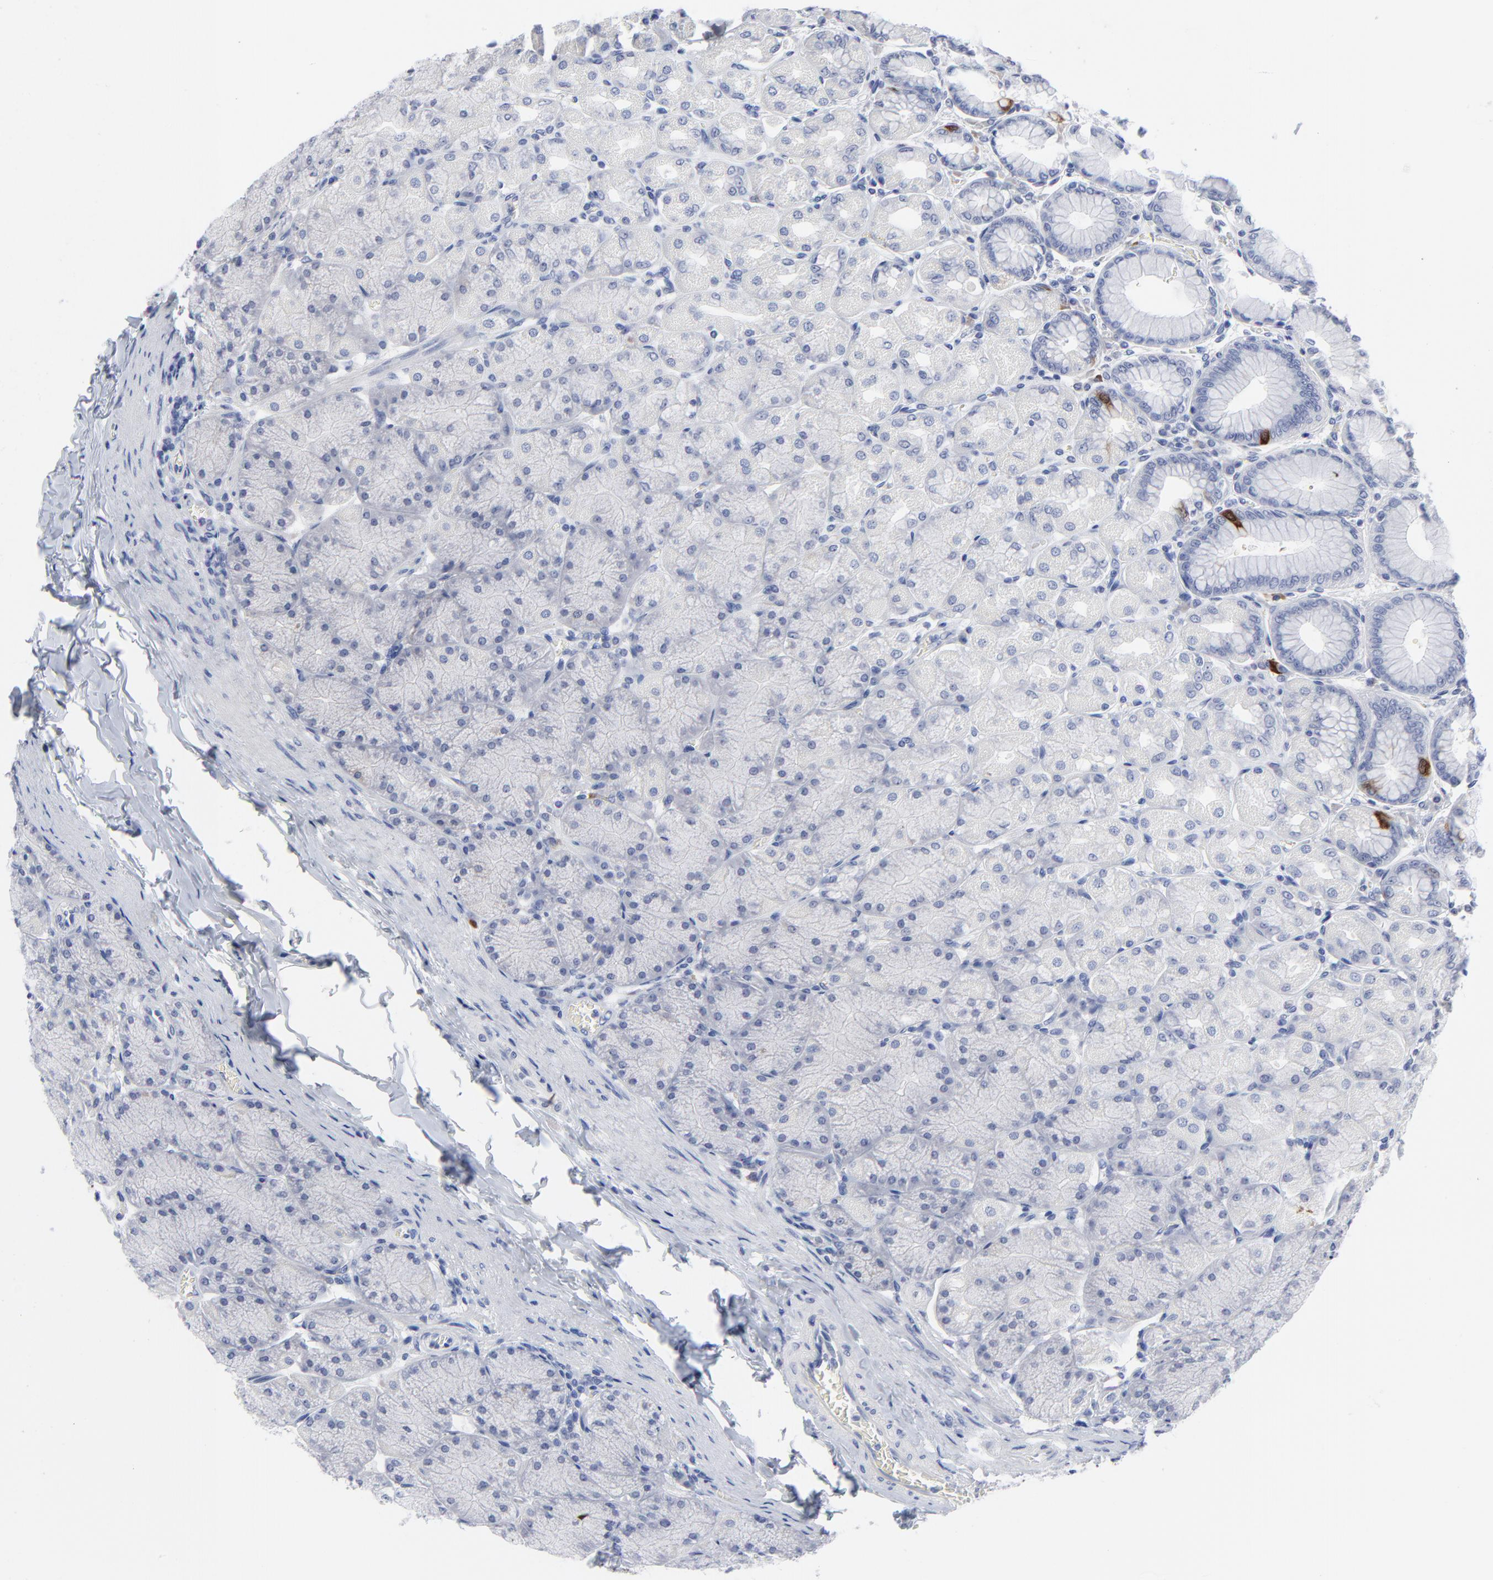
{"staining": {"intensity": "strong", "quantity": "<25%", "location": "cytoplasmic/membranous,nuclear"}, "tissue": "stomach", "cell_type": "Glandular cells", "image_type": "normal", "snomed": [{"axis": "morphology", "description": "Normal tissue, NOS"}, {"axis": "topography", "description": "Stomach, upper"}], "caption": "Immunohistochemistry (IHC) of benign stomach shows medium levels of strong cytoplasmic/membranous,nuclear positivity in about <25% of glandular cells. (DAB (3,3'-diaminobenzidine) IHC, brown staining for protein, blue staining for nuclei).", "gene": "CDK1", "patient": {"sex": "female", "age": 56}}